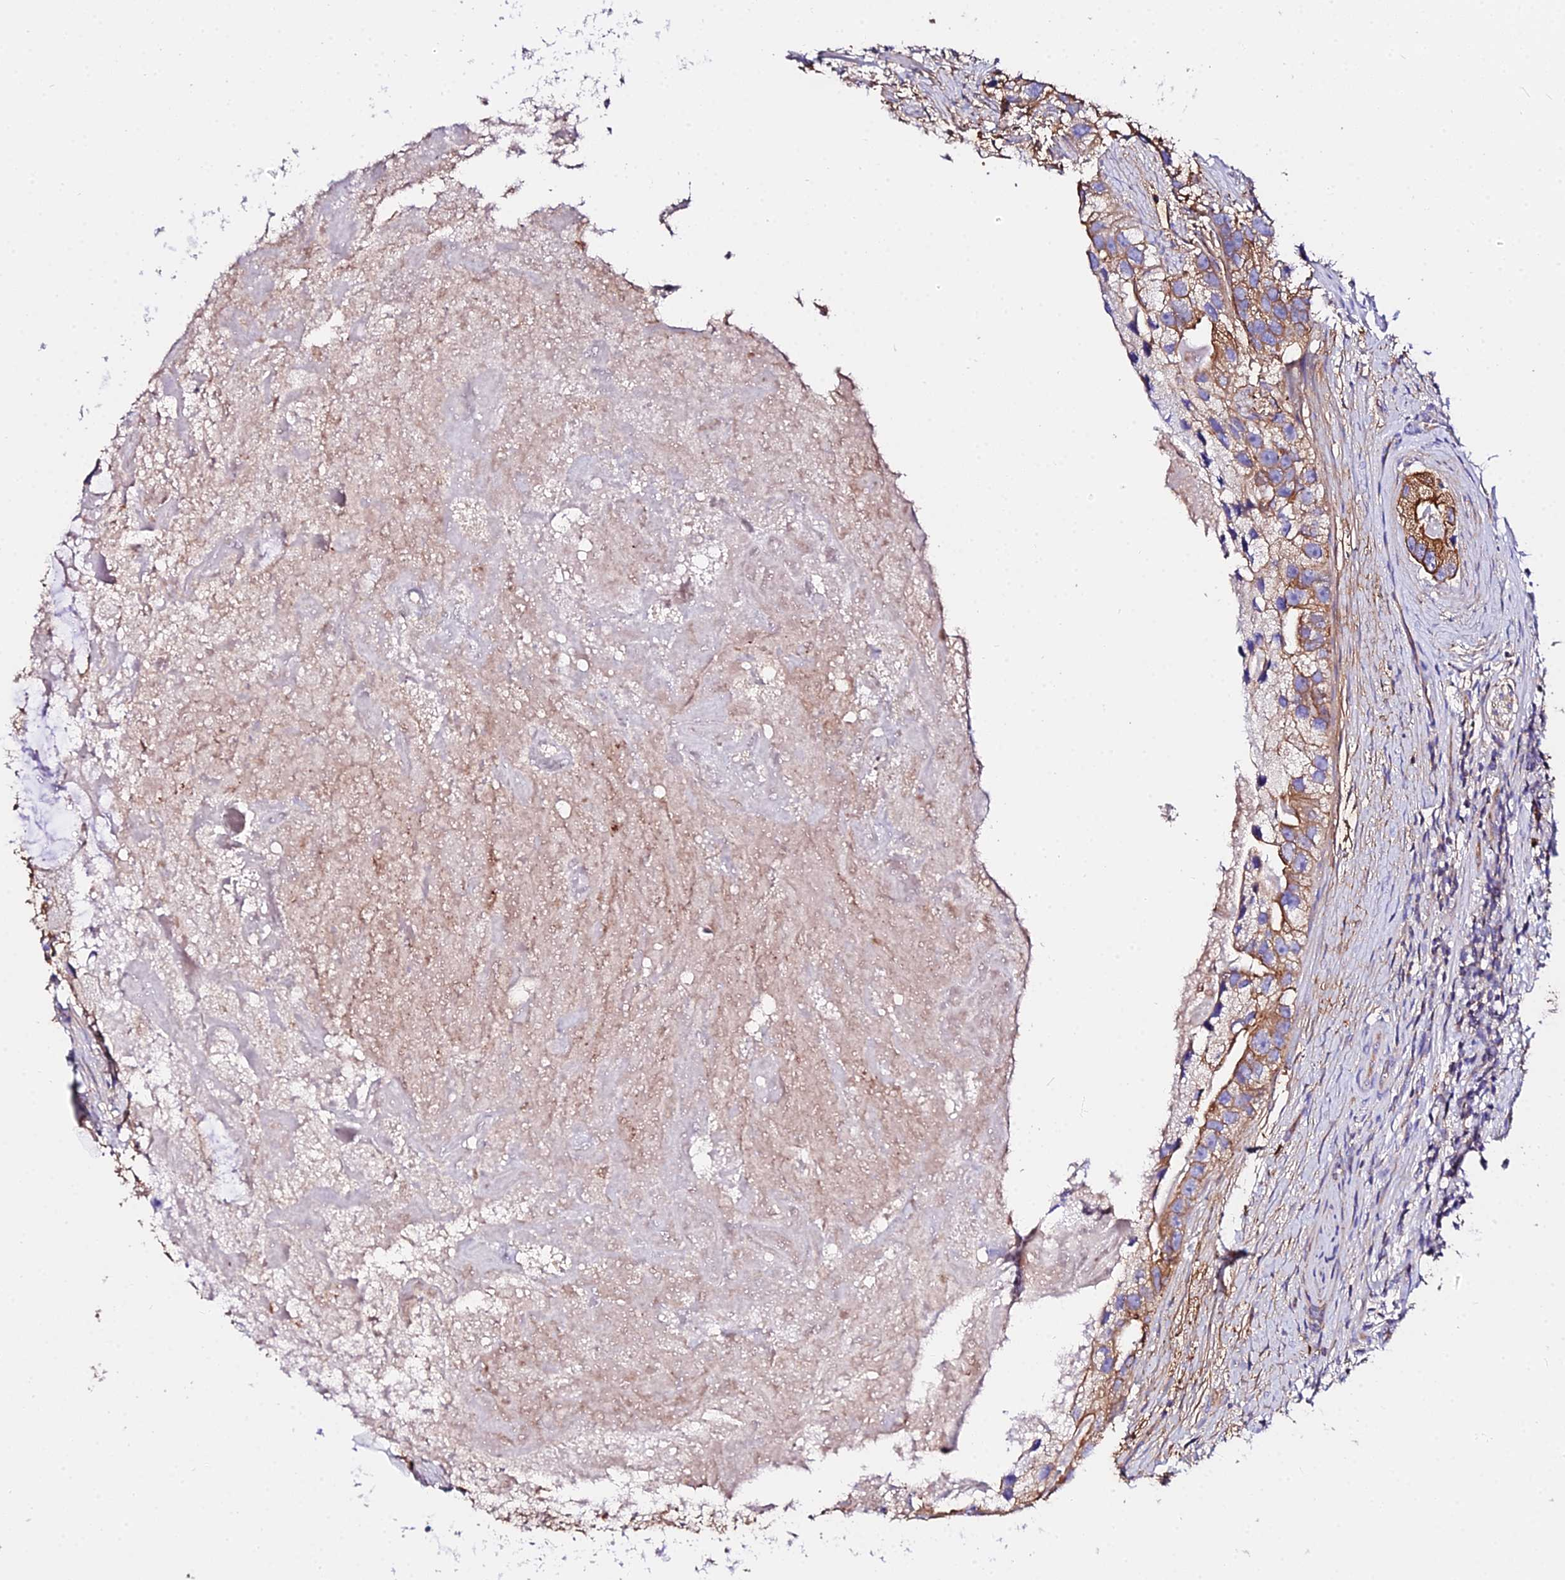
{"staining": {"intensity": "moderate", "quantity": ">75%", "location": "cytoplasmic/membranous"}, "tissue": "prostate cancer", "cell_type": "Tumor cells", "image_type": "cancer", "snomed": [{"axis": "morphology", "description": "Adenocarcinoma, High grade"}, {"axis": "topography", "description": "Prostate"}], "caption": "Prostate cancer (high-grade adenocarcinoma) tissue reveals moderate cytoplasmic/membranous positivity in approximately >75% of tumor cells, visualized by immunohistochemistry.", "gene": "DAW1", "patient": {"sex": "male", "age": 62}}